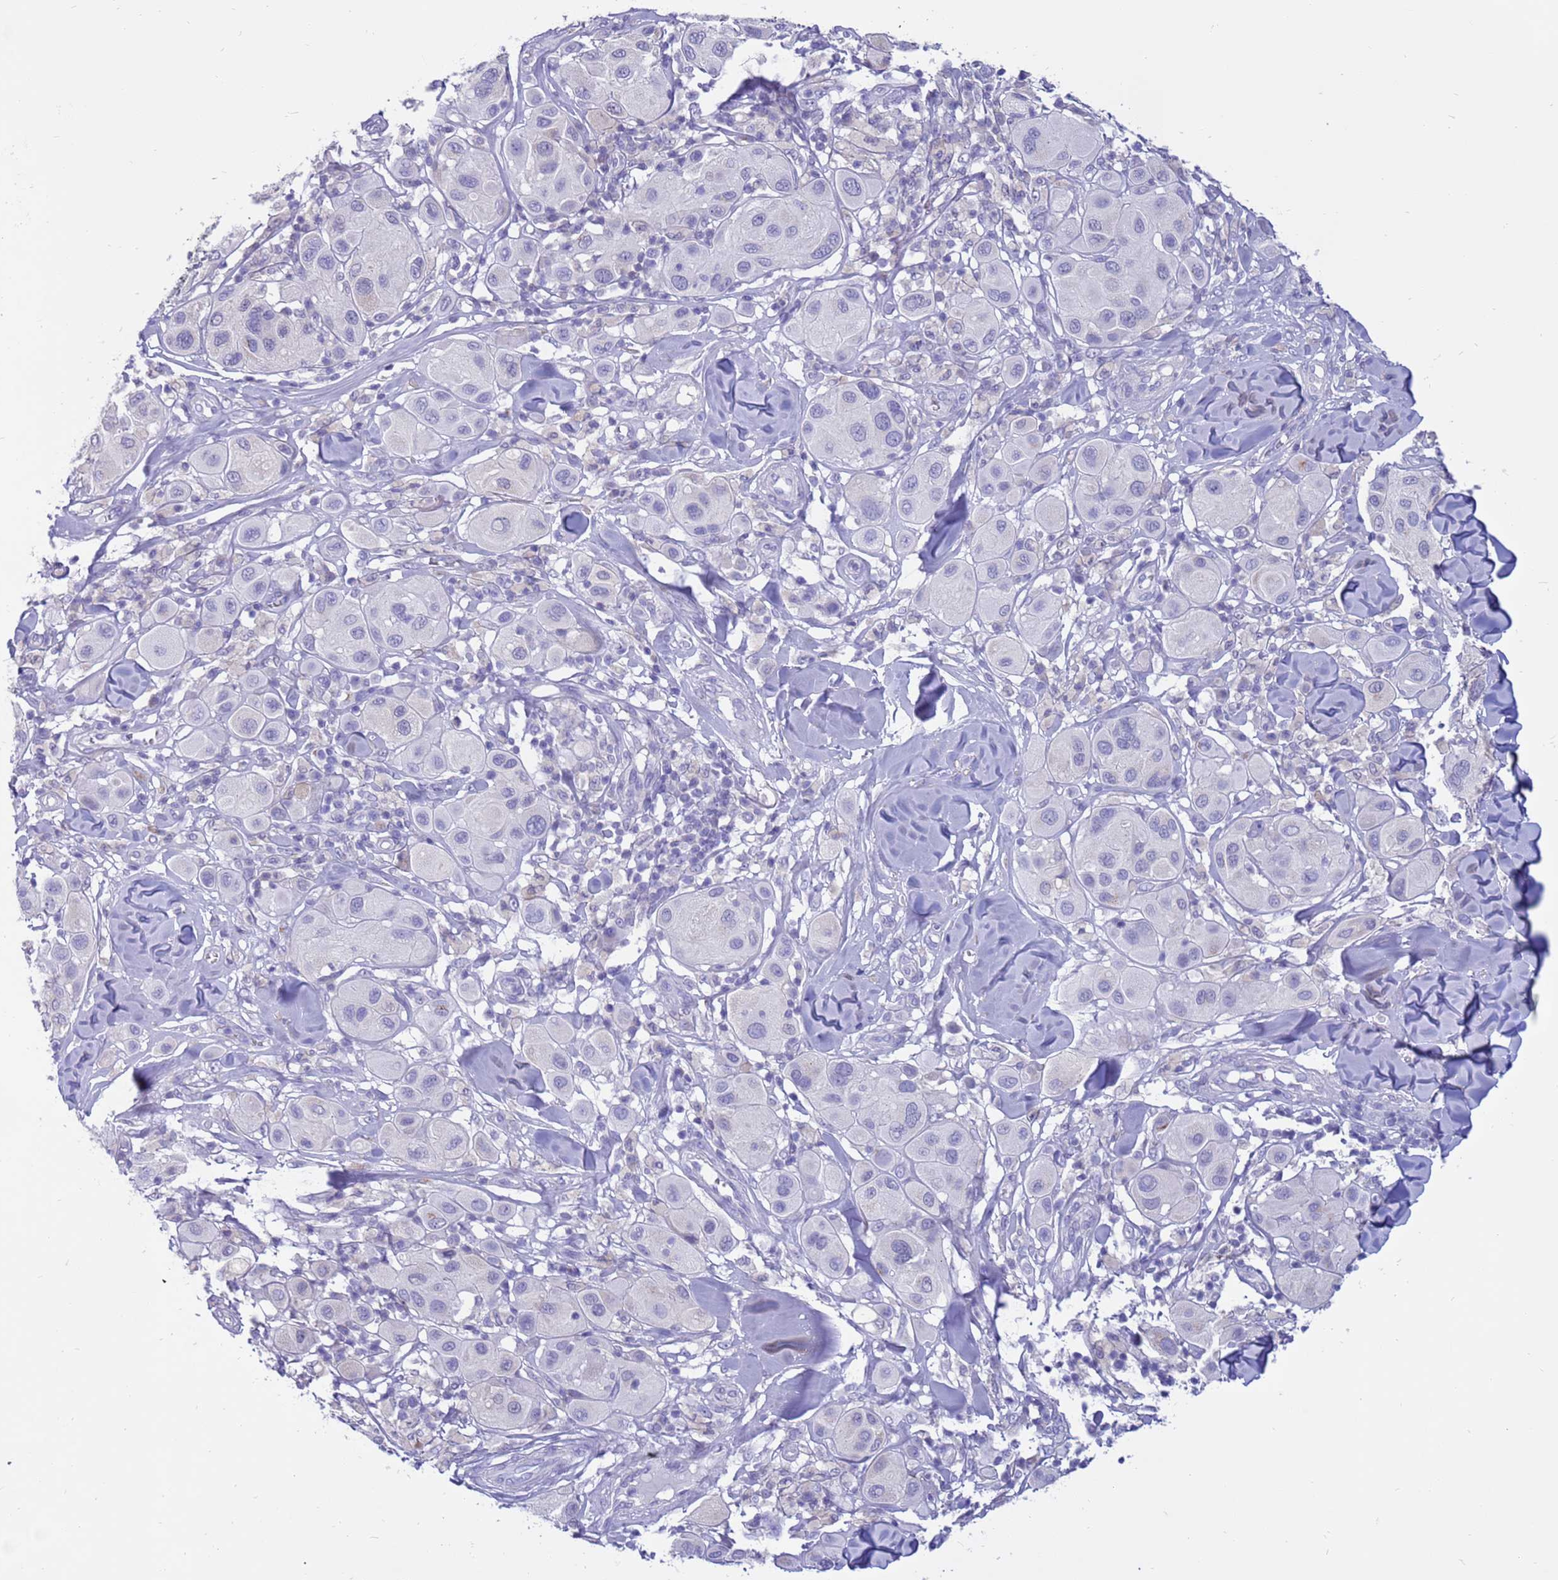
{"staining": {"intensity": "negative", "quantity": "none", "location": "none"}, "tissue": "melanoma", "cell_type": "Tumor cells", "image_type": "cancer", "snomed": [{"axis": "morphology", "description": "Malignant melanoma, Metastatic site"}, {"axis": "topography", "description": "Skin"}], "caption": "DAB immunohistochemical staining of human melanoma shows no significant staining in tumor cells.", "gene": "PDE10A", "patient": {"sex": "male", "age": 41}}